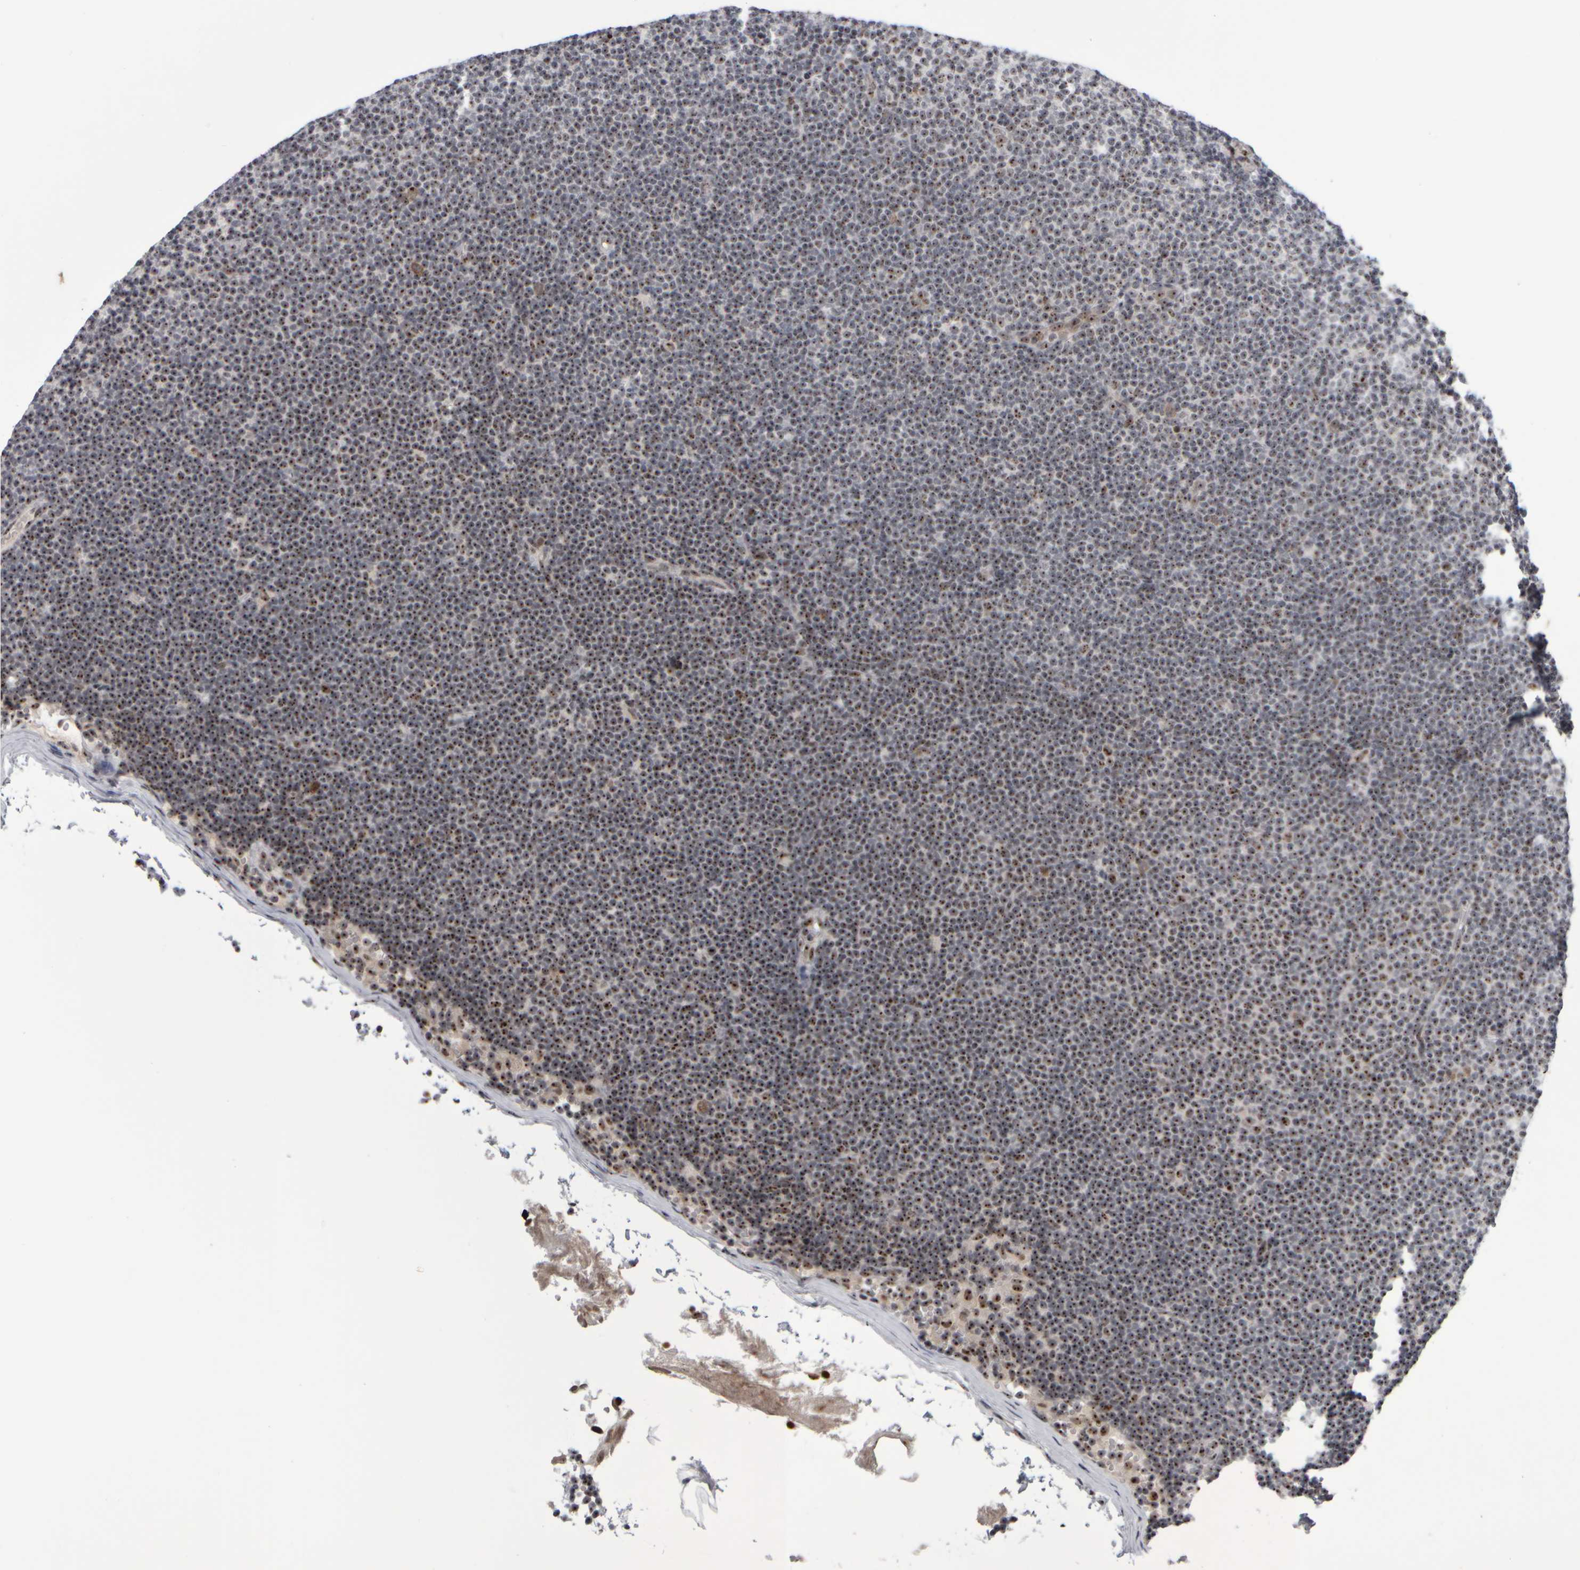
{"staining": {"intensity": "moderate", "quantity": ">75%", "location": "nuclear"}, "tissue": "lymphoma", "cell_type": "Tumor cells", "image_type": "cancer", "snomed": [{"axis": "morphology", "description": "Malignant lymphoma, non-Hodgkin's type, Low grade"}, {"axis": "topography", "description": "Lymph node"}], "caption": "There is medium levels of moderate nuclear staining in tumor cells of malignant lymphoma, non-Hodgkin's type (low-grade), as demonstrated by immunohistochemical staining (brown color).", "gene": "SURF6", "patient": {"sex": "female", "age": 53}}